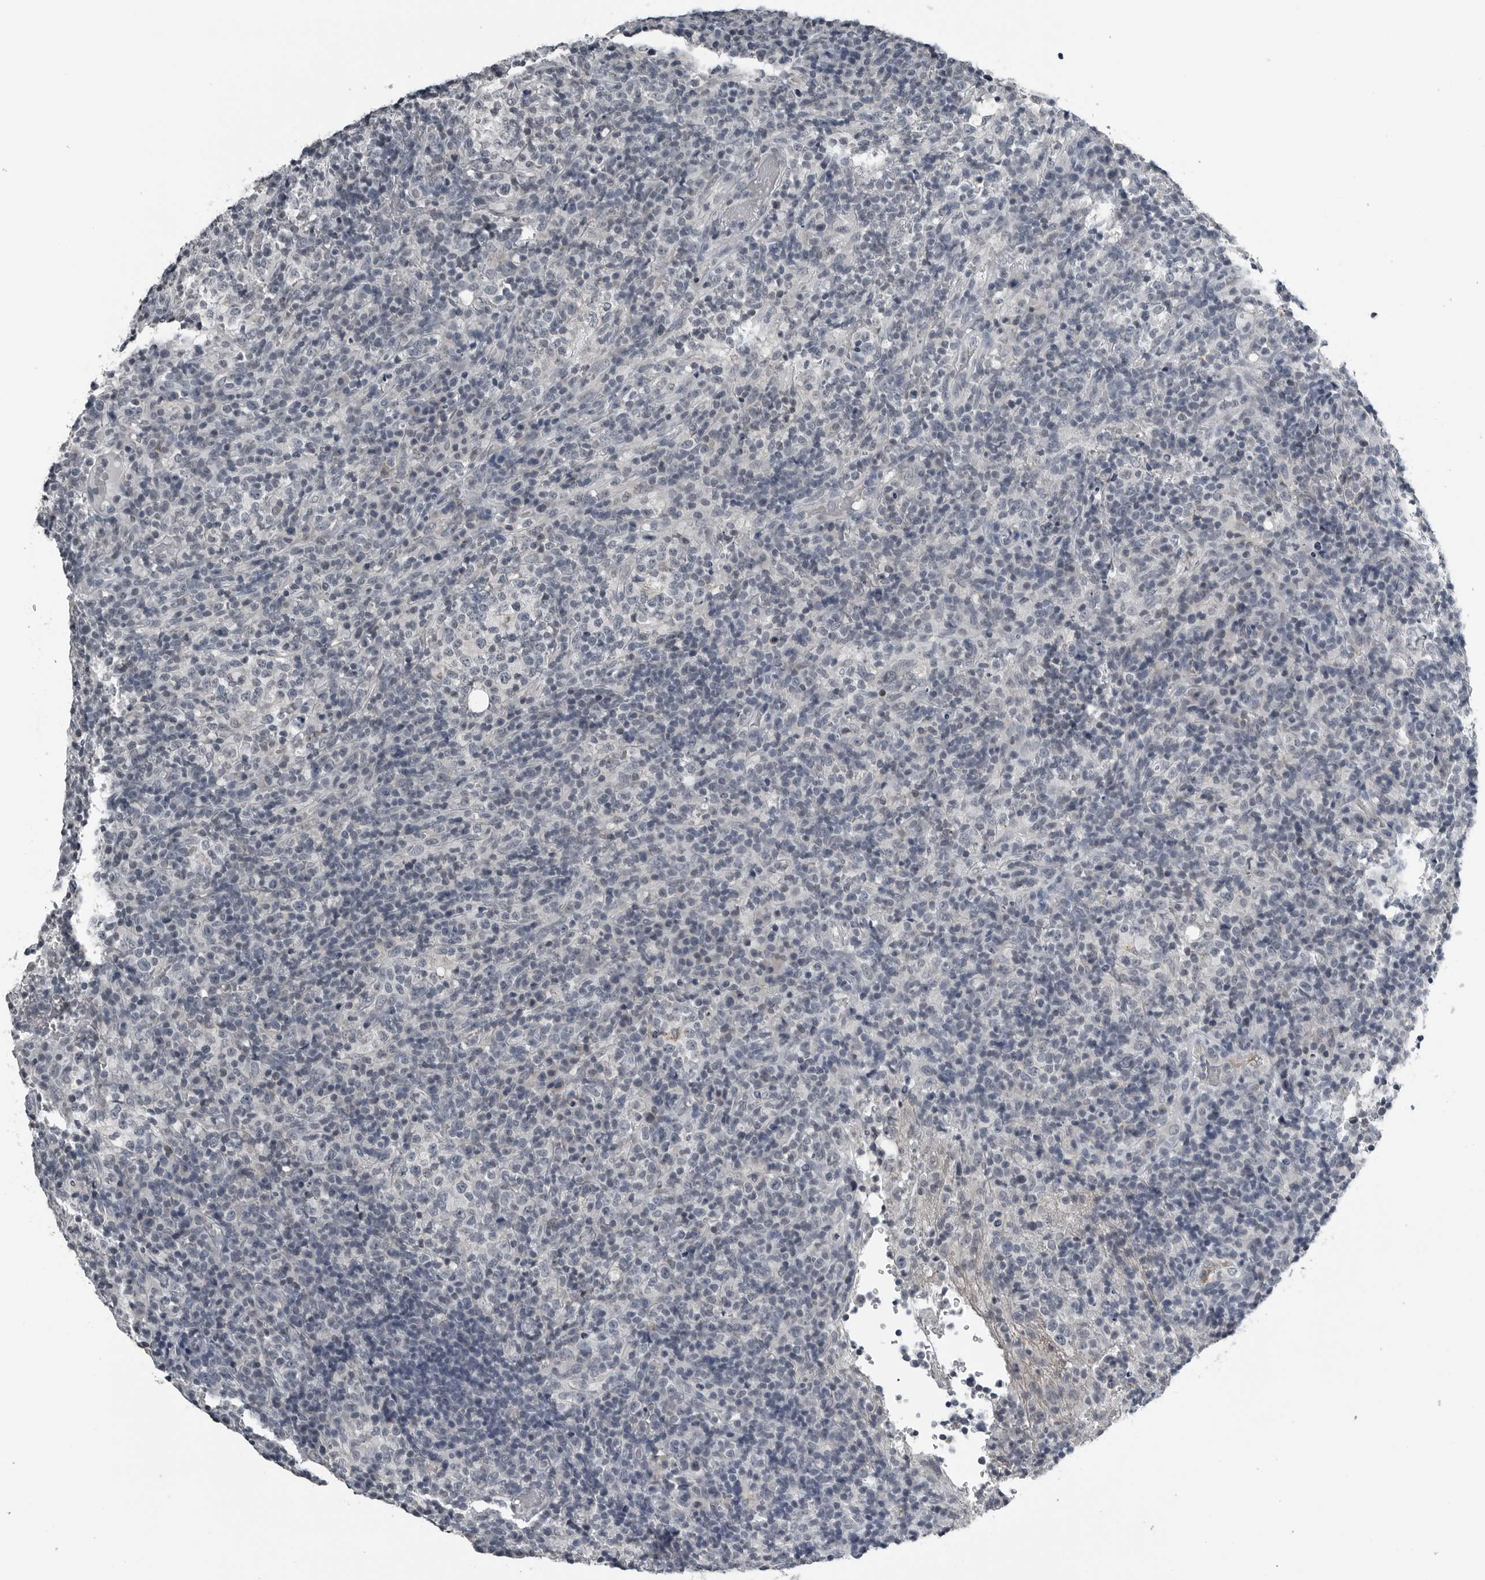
{"staining": {"intensity": "negative", "quantity": "none", "location": "none"}, "tissue": "lymphoma", "cell_type": "Tumor cells", "image_type": "cancer", "snomed": [{"axis": "morphology", "description": "Malignant lymphoma, non-Hodgkin's type, High grade"}, {"axis": "topography", "description": "Lymph node"}], "caption": "The IHC photomicrograph has no significant expression in tumor cells of lymphoma tissue.", "gene": "SPINK1", "patient": {"sex": "female", "age": 76}}